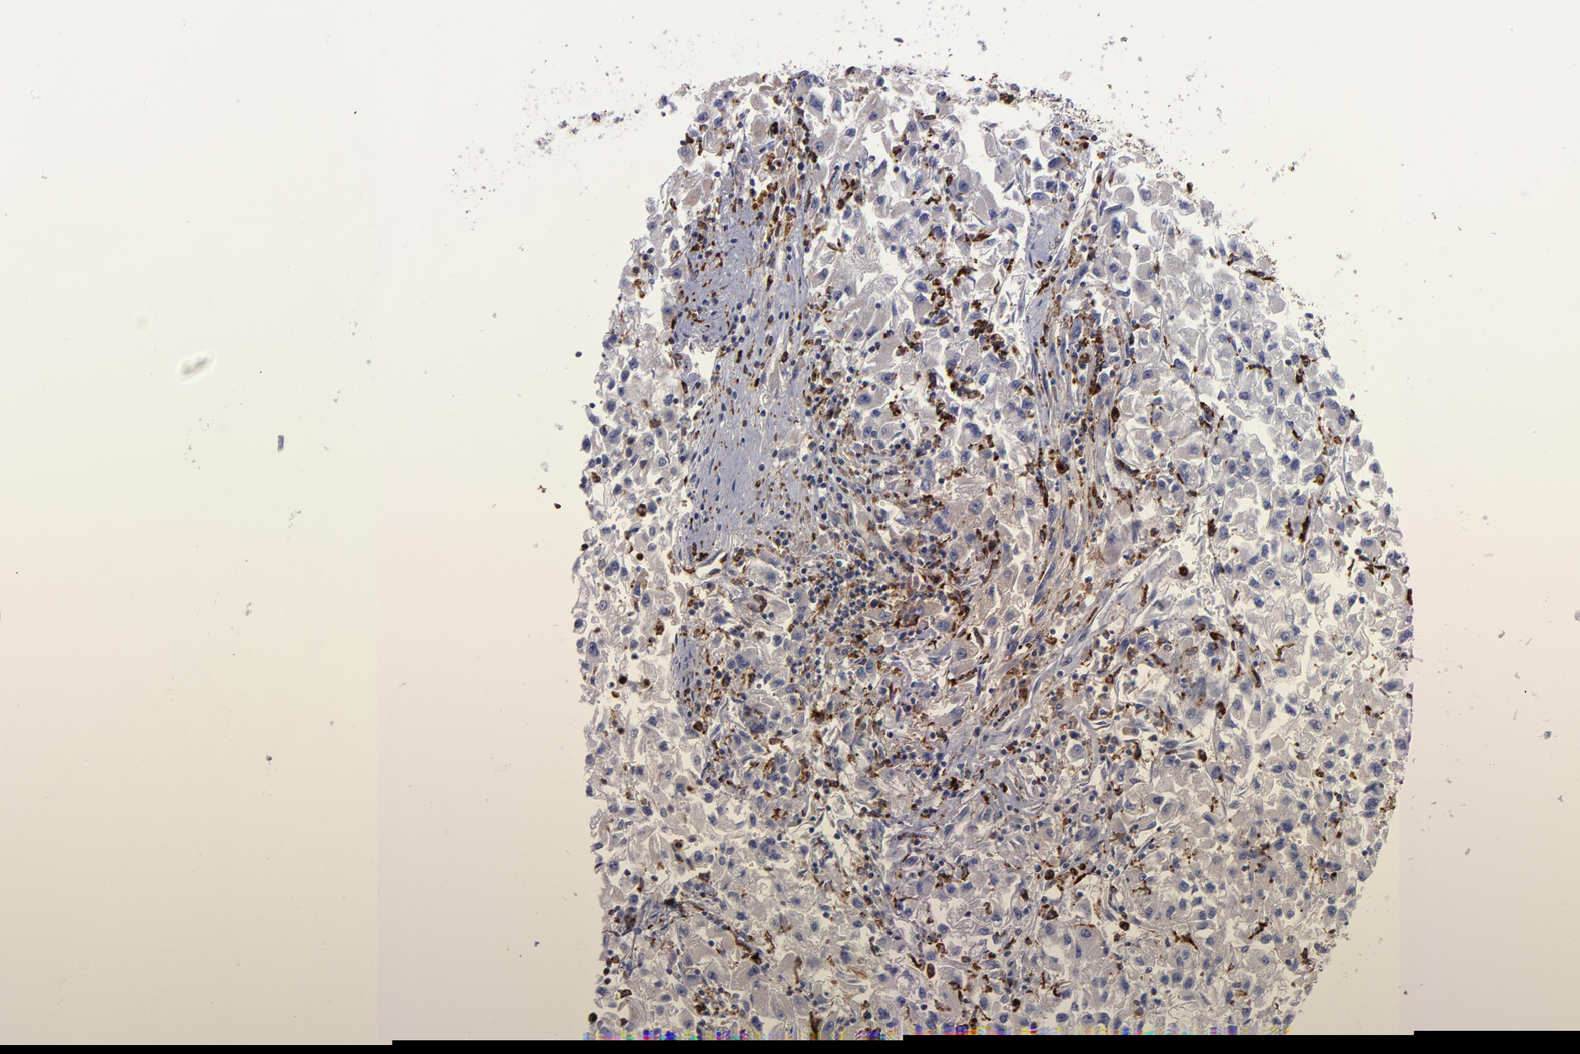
{"staining": {"intensity": "weak", "quantity": "25%-75%", "location": "cytoplasmic/membranous"}, "tissue": "renal cancer", "cell_type": "Tumor cells", "image_type": "cancer", "snomed": [{"axis": "morphology", "description": "Adenocarcinoma, NOS"}, {"axis": "topography", "description": "Kidney"}], "caption": "Protein expression by immunohistochemistry exhibits weak cytoplasmic/membranous expression in about 25%-75% of tumor cells in renal cancer (adenocarcinoma).", "gene": "CTSS", "patient": {"sex": "male", "age": 59}}